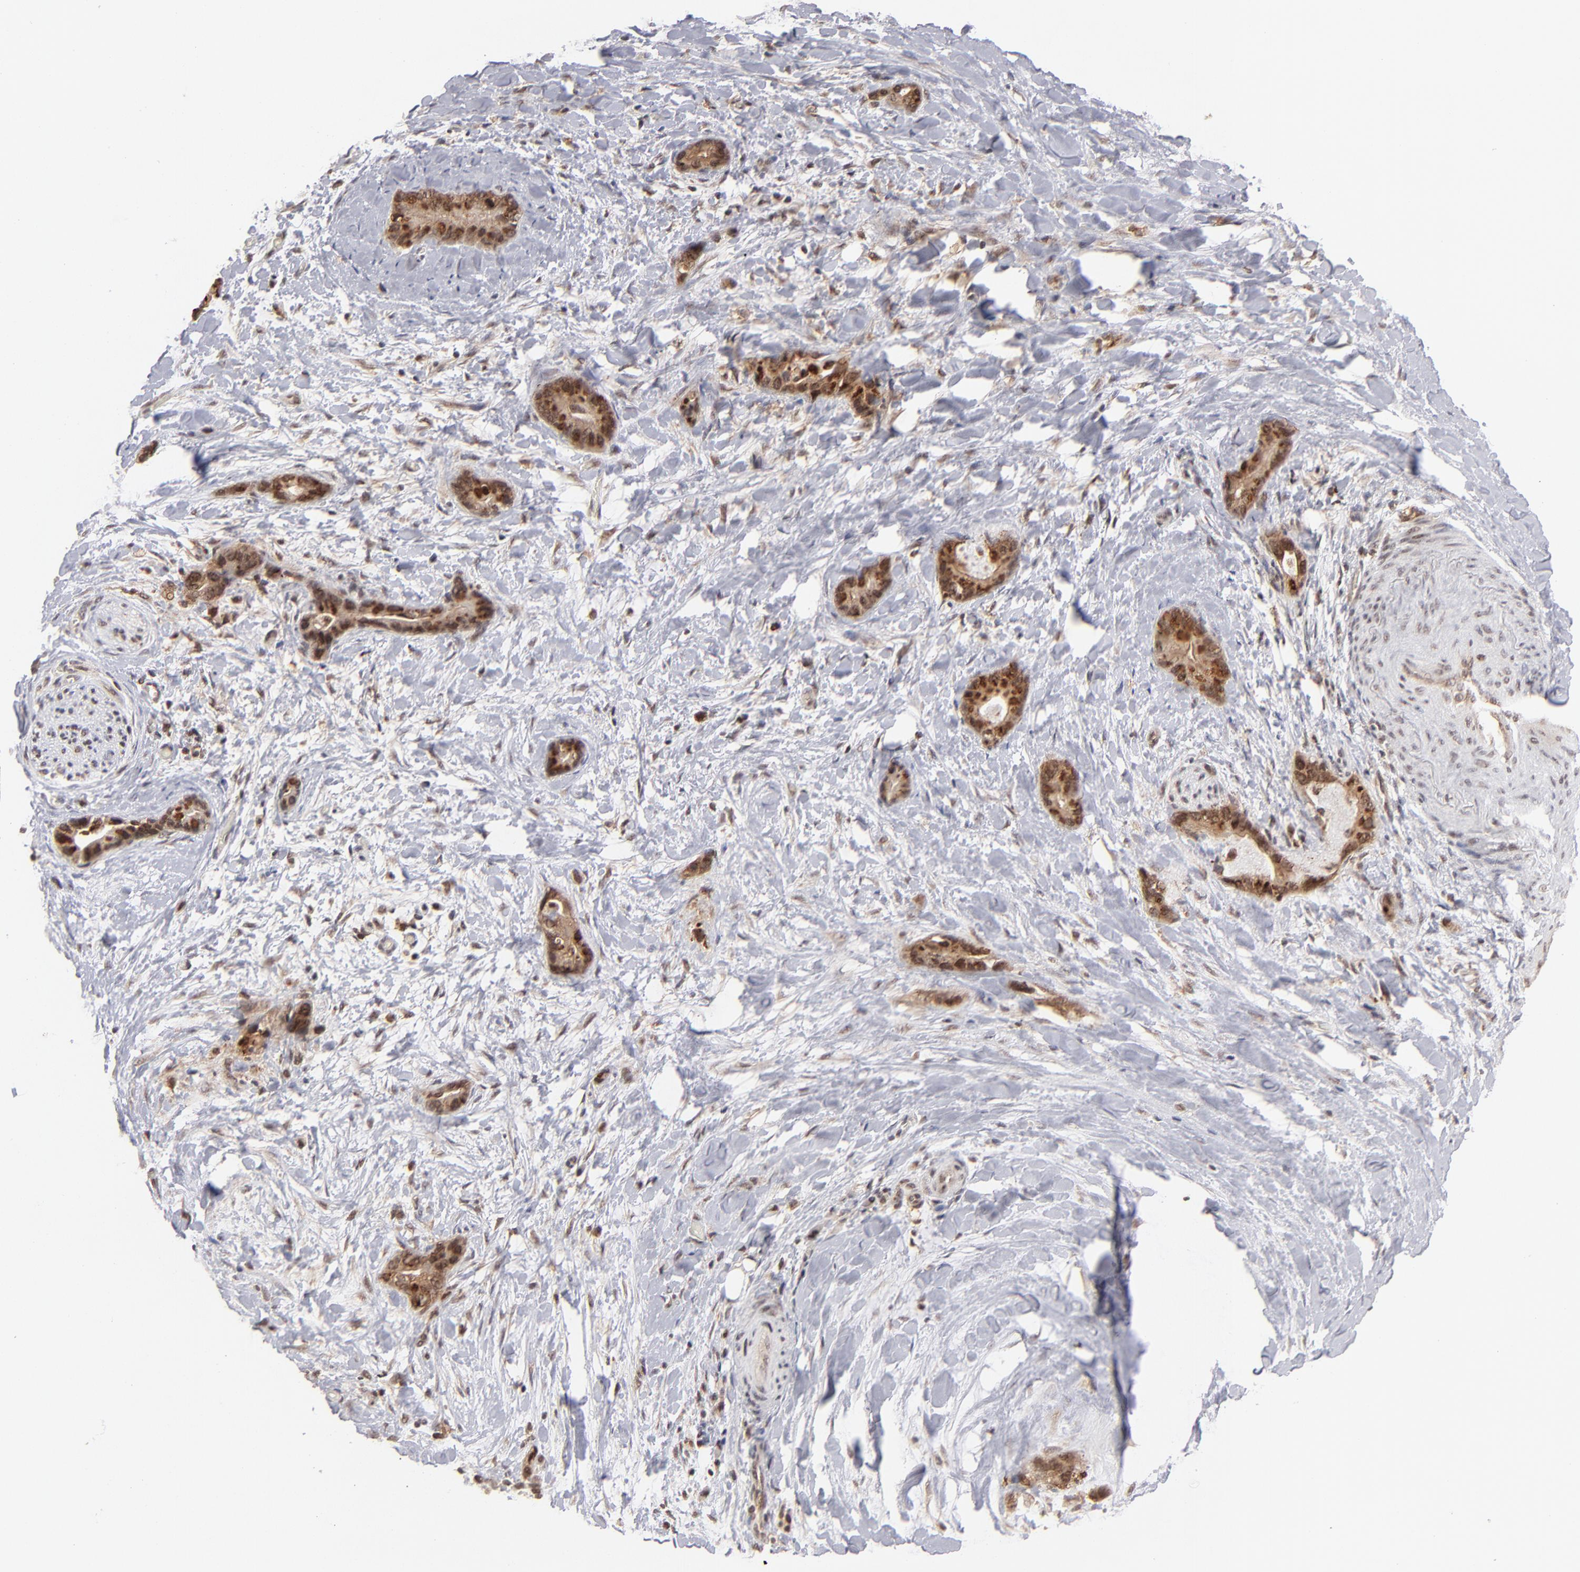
{"staining": {"intensity": "strong", "quantity": ">75%", "location": "cytoplasmic/membranous,nuclear"}, "tissue": "liver cancer", "cell_type": "Tumor cells", "image_type": "cancer", "snomed": [{"axis": "morphology", "description": "Cholangiocarcinoma"}, {"axis": "topography", "description": "Liver"}], "caption": "Liver cancer (cholangiocarcinoma) tissue shows strong cytoplasmic/membranous and nuclear staining in about >75% of tumor cells, visualized by immunohistochemistry. The staining is performed using DAB (3,3'-diaminobenzidine) brown chromogen to label protein expression. The nuclei are counter-stained blue using hematoxylin.", "gene": "RGS6", "patient": {"sex": "female", "age": 55}}